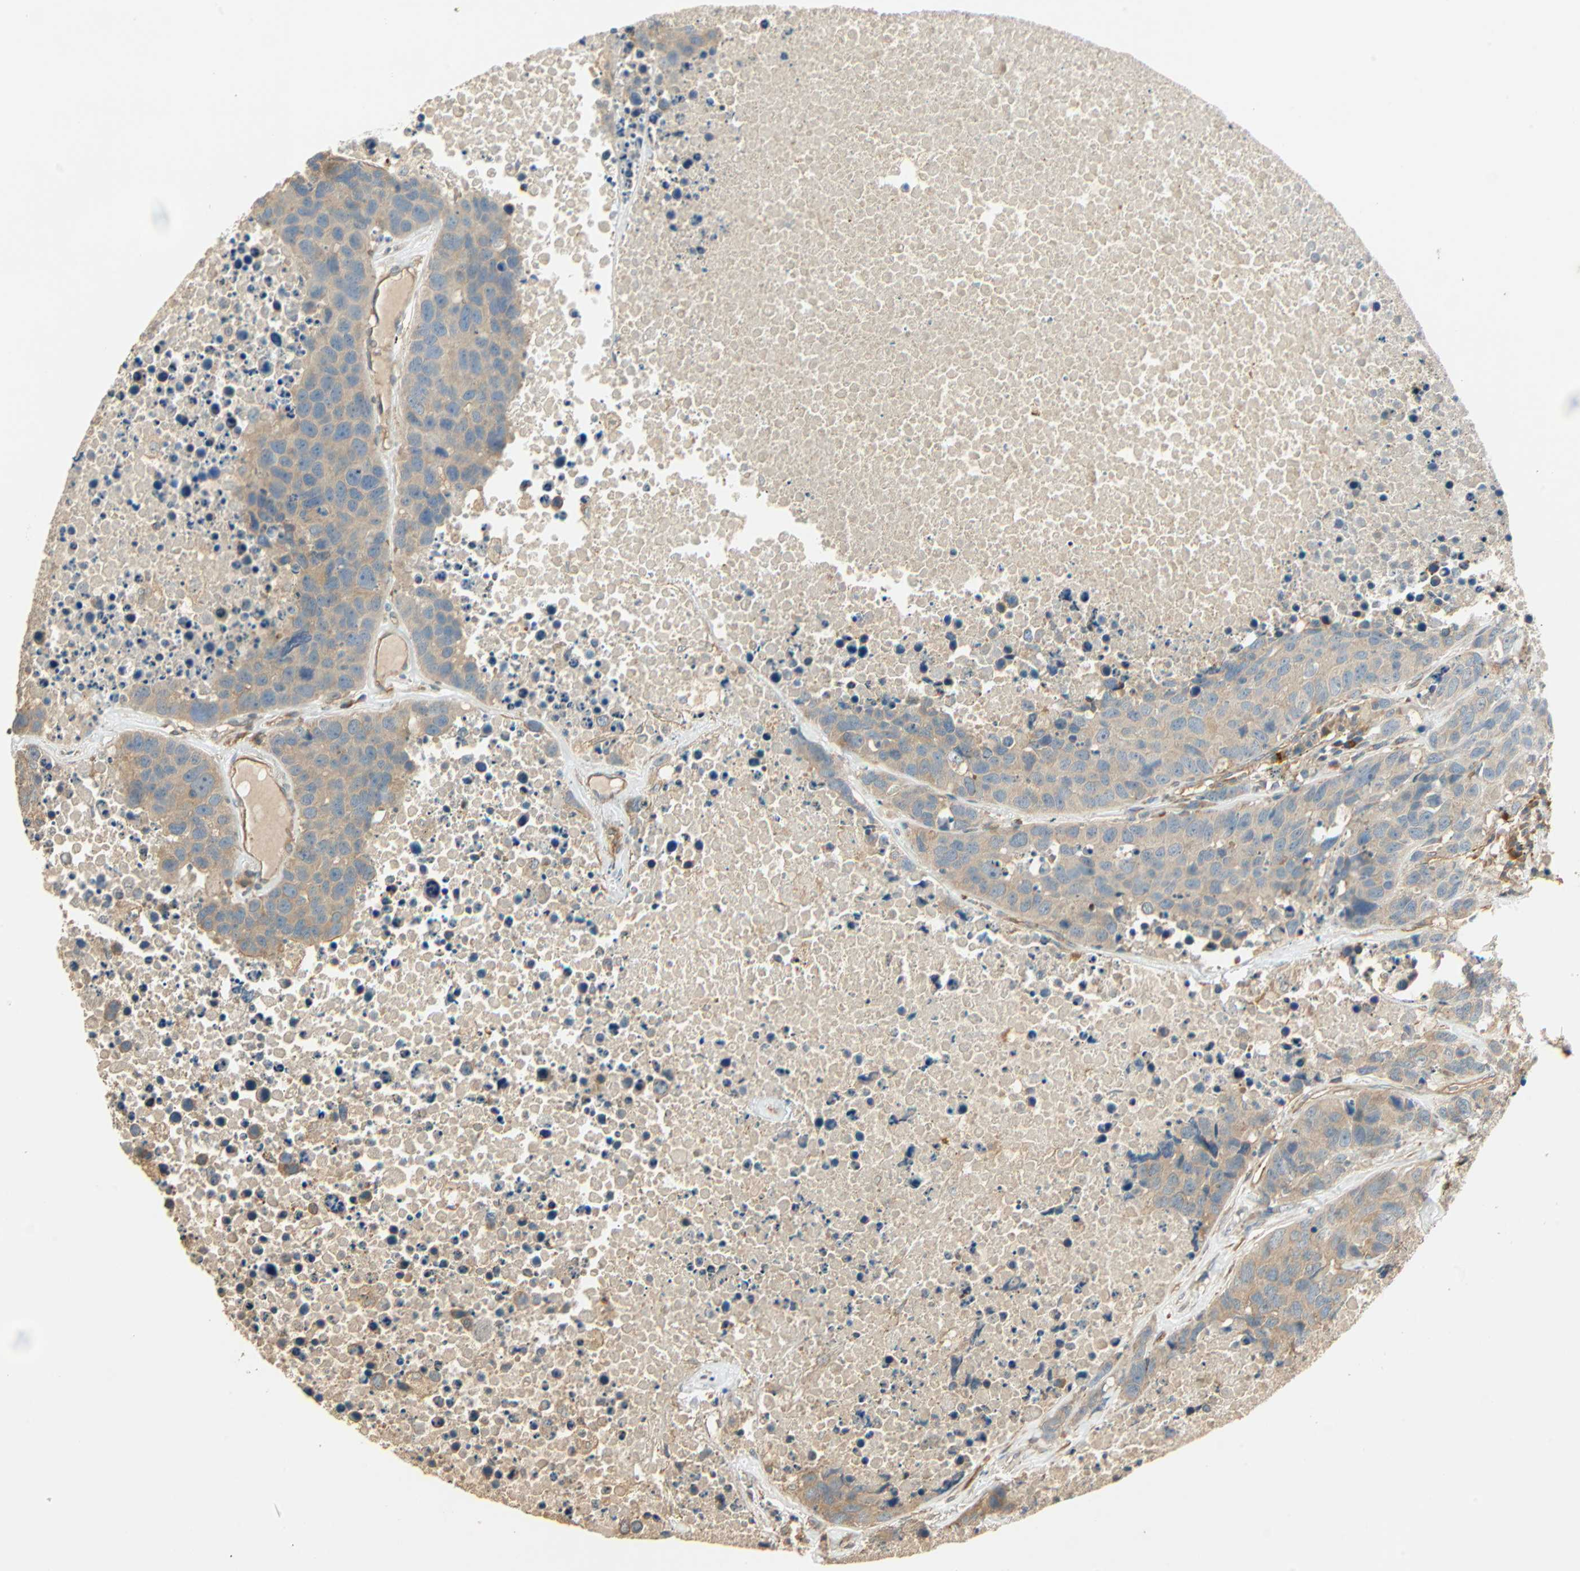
{"staining": {"intensity": "weak", "quantity": ">75%", "location": "cytoplasmic/membranous"}, "tissue": "carcinoid", "cell_type": "Tumor cells", "image_type": "cancer", "snomed": [{"axis": "morphology", "description": "Carcinoid, malignant, NOS"}, {"axis": "topography", "description": "Lung"}], "caption": "This micrograph displays IHC staining of human carcinoid (malignant), with low weak cytoplasmic/membranous expression in approximately >75% of tumor cells.", "gene": "GALK1", "patient": {"sex": "male", "age": 60}}